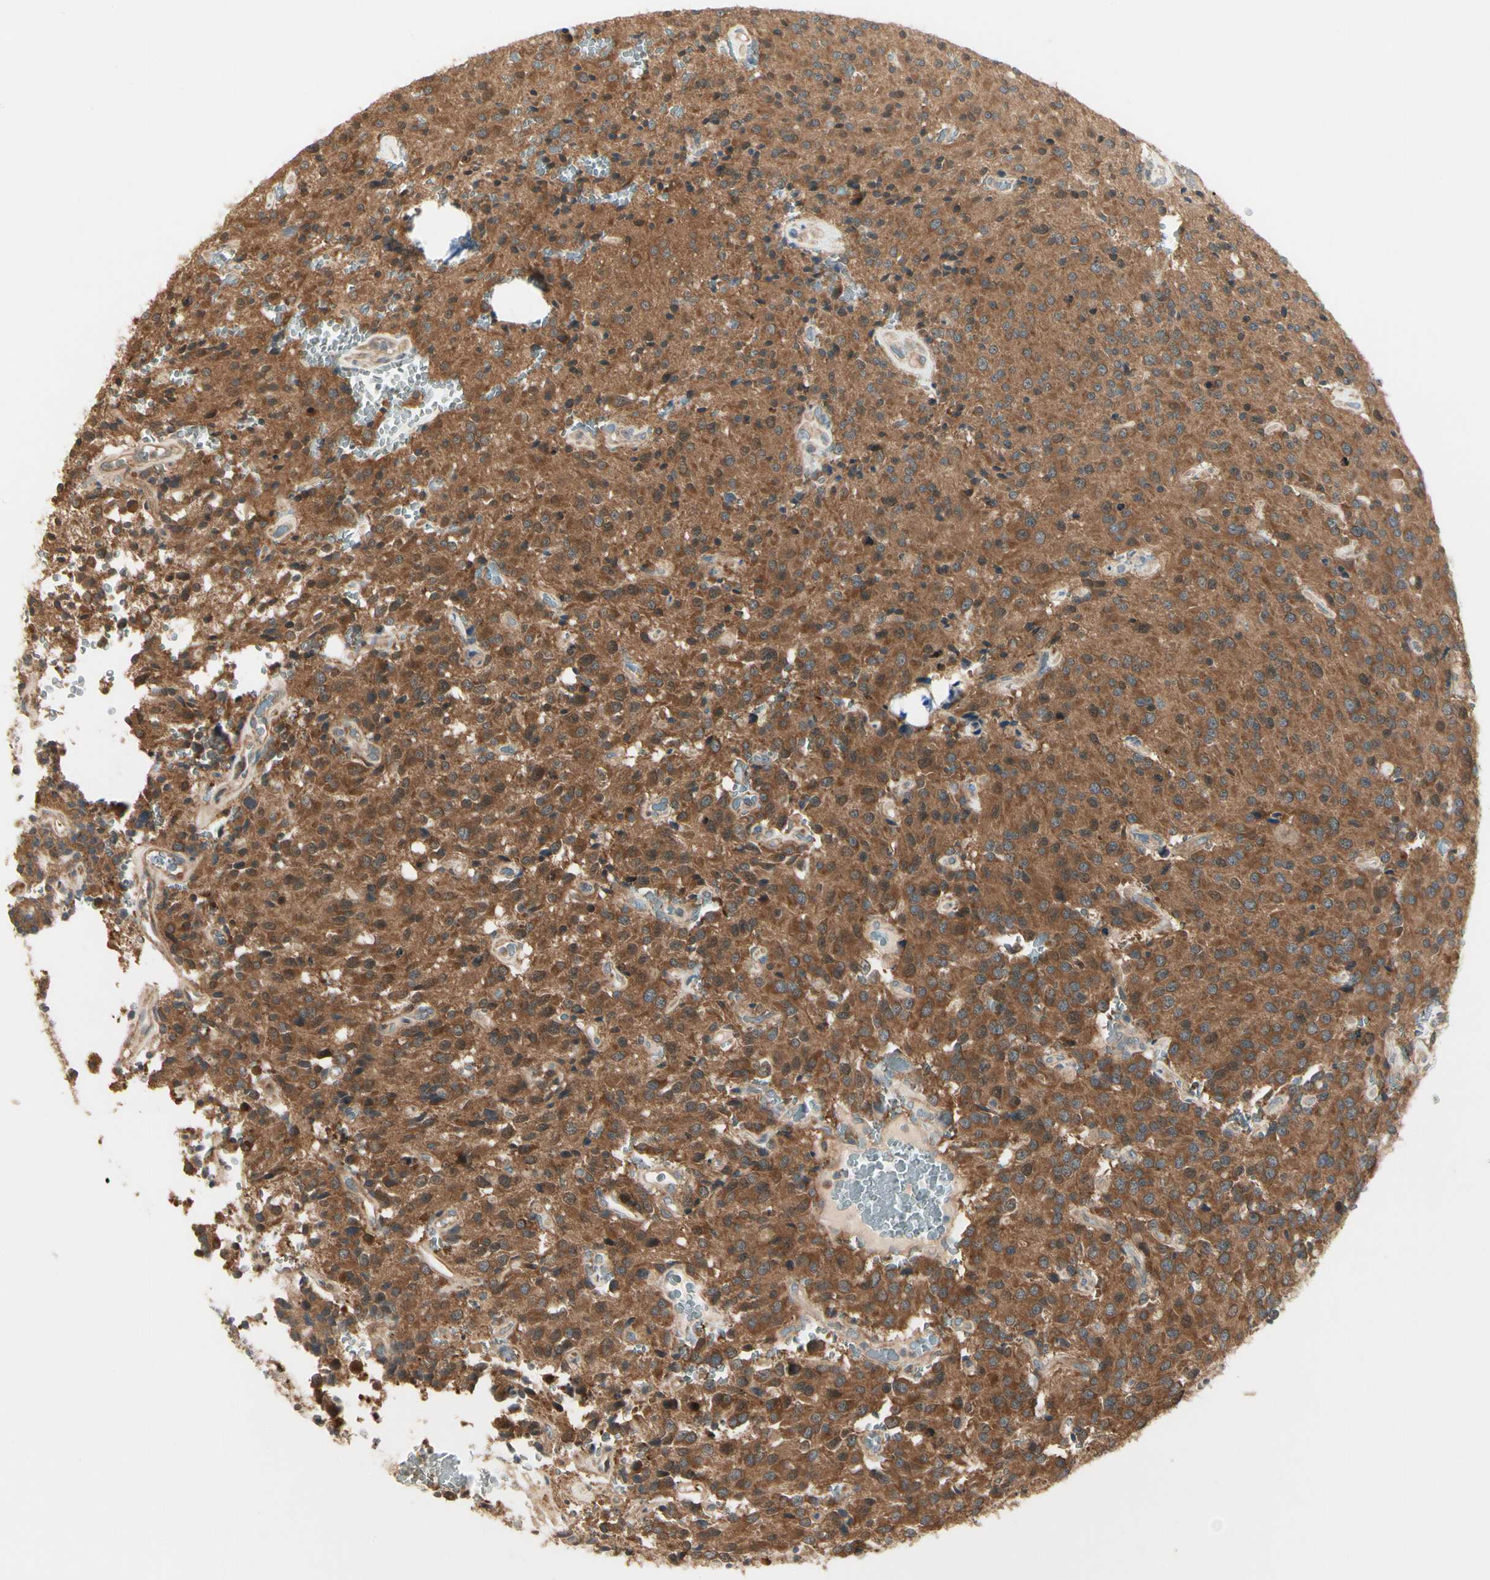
{"staining": {"intensity": "strong", "quantity": ">75%", "location": "cytoplasmic/membranous"}, "tissue": "glioma", "cell_type": "Tumor cells", "image_type": "cancer", "snomed": [{"axis": "morphology", "description": "Glioma, malignant, Low grade"}, {"axis": "topography", "description": "Brain"}], "caption": "Malignant low-grade glioma stained with IHC shows strong cytoplasmic/membranous expression in about >75% of tumor cells.", "gene": "IRAG1", "patient": {"sex": "male", "age": 58}}